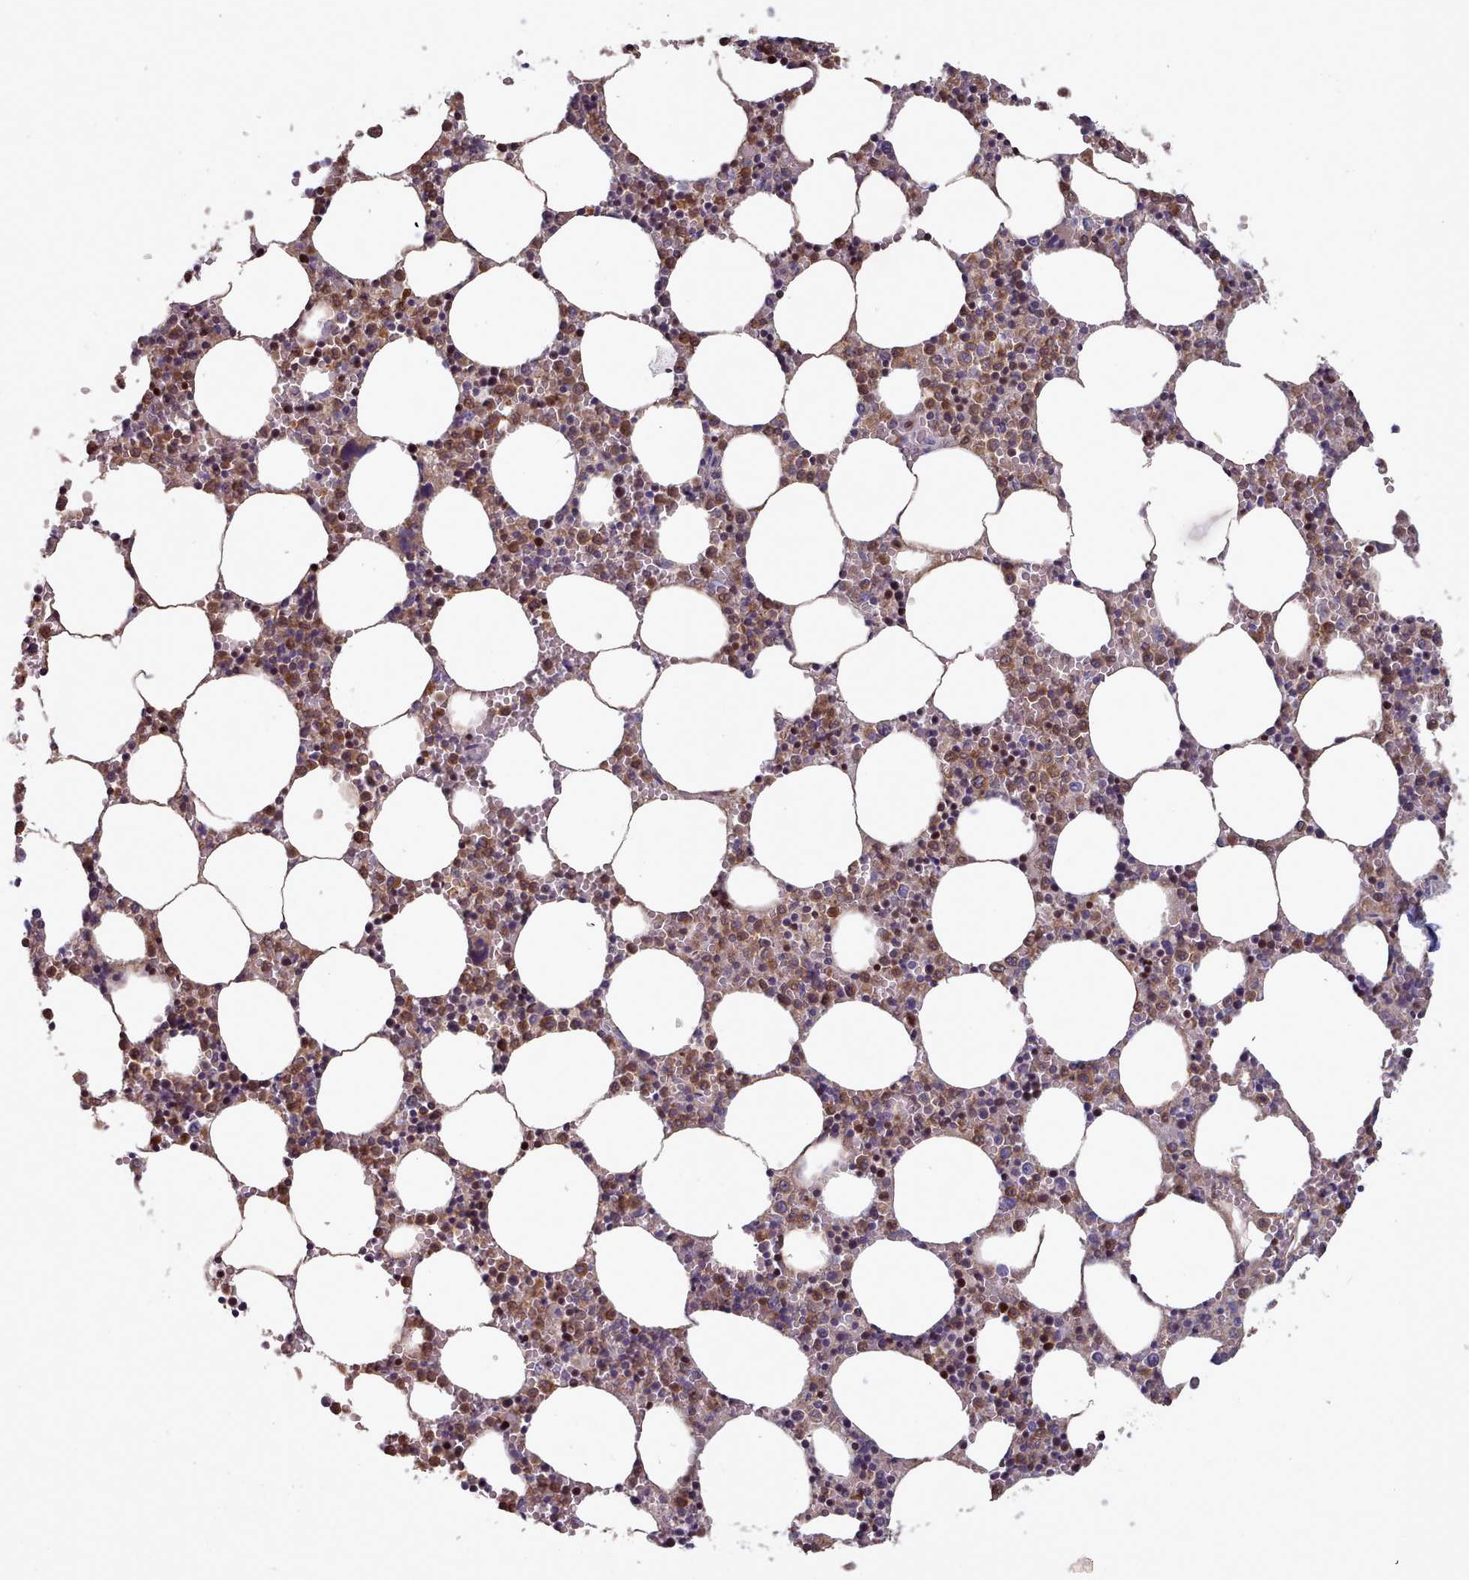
{"staining": {"intensity": "strong", "quantity": "25%-75%", "location": "cytoplasmic/membranous"}, "tissue": "bone marrow", "cell_type": "Hematopoietic cells", "image_type": "normal", "snomed": [{"axis": "morphology", "description": "Normal tissue, NOS"}, {"axis": "topography", "description": "Bone marrow"}], "caption": "A high-resolution photomicrograph shows IHC staining of benign bone marrow, which shows strong cytoplasmic/membranous positivity in approximately 25%-75% of hematopoietic cells. (Stains: DAB in brown, nuclei in blue, Microscopy: brightfield microscopy at high magnification).", "gene": "RAC1", "patient": {"sex": "female", "age": 64}}